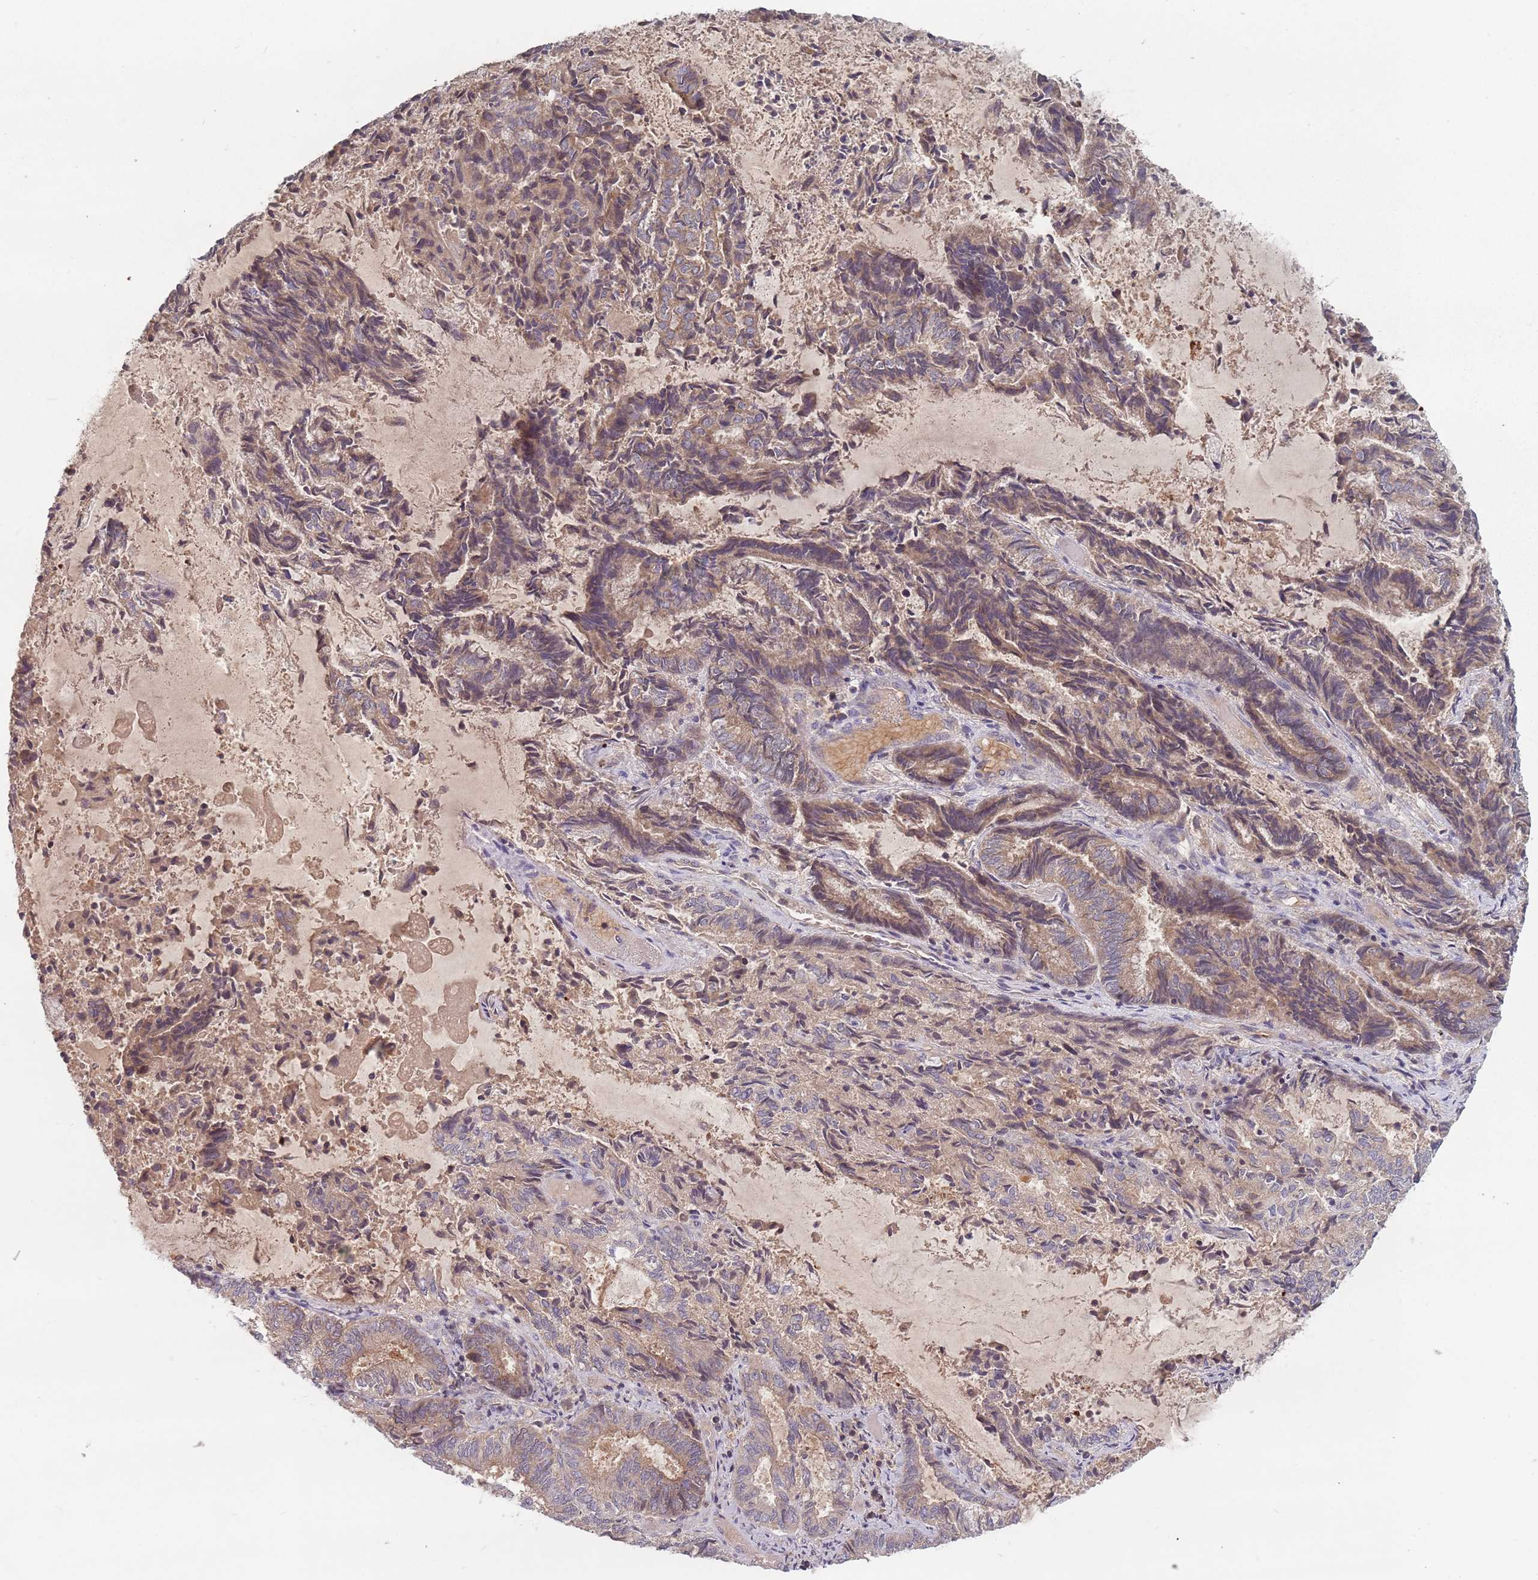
{"staining": {"intensity": "moderate", "quantity": "25%-75%", "location": "cytoplasmic/membranous"}, "tissue": "endometrial cancer", "cell_type": "Tumor cells", "image_type": "cancer", "snomed": [{"axis": "morphology", "description": "Adenocarcinoma, NOS"}, {"axis": "topography", "description": "Endometrium"}], "caption": "This is a histology image of IHC staining of endometrial adenocarcinoma, which shows moderate staining in the cytoplasmic/membranous of tumor cells.", "gene": "ASB13", "patient": {"sex": "female", "age": 80}}